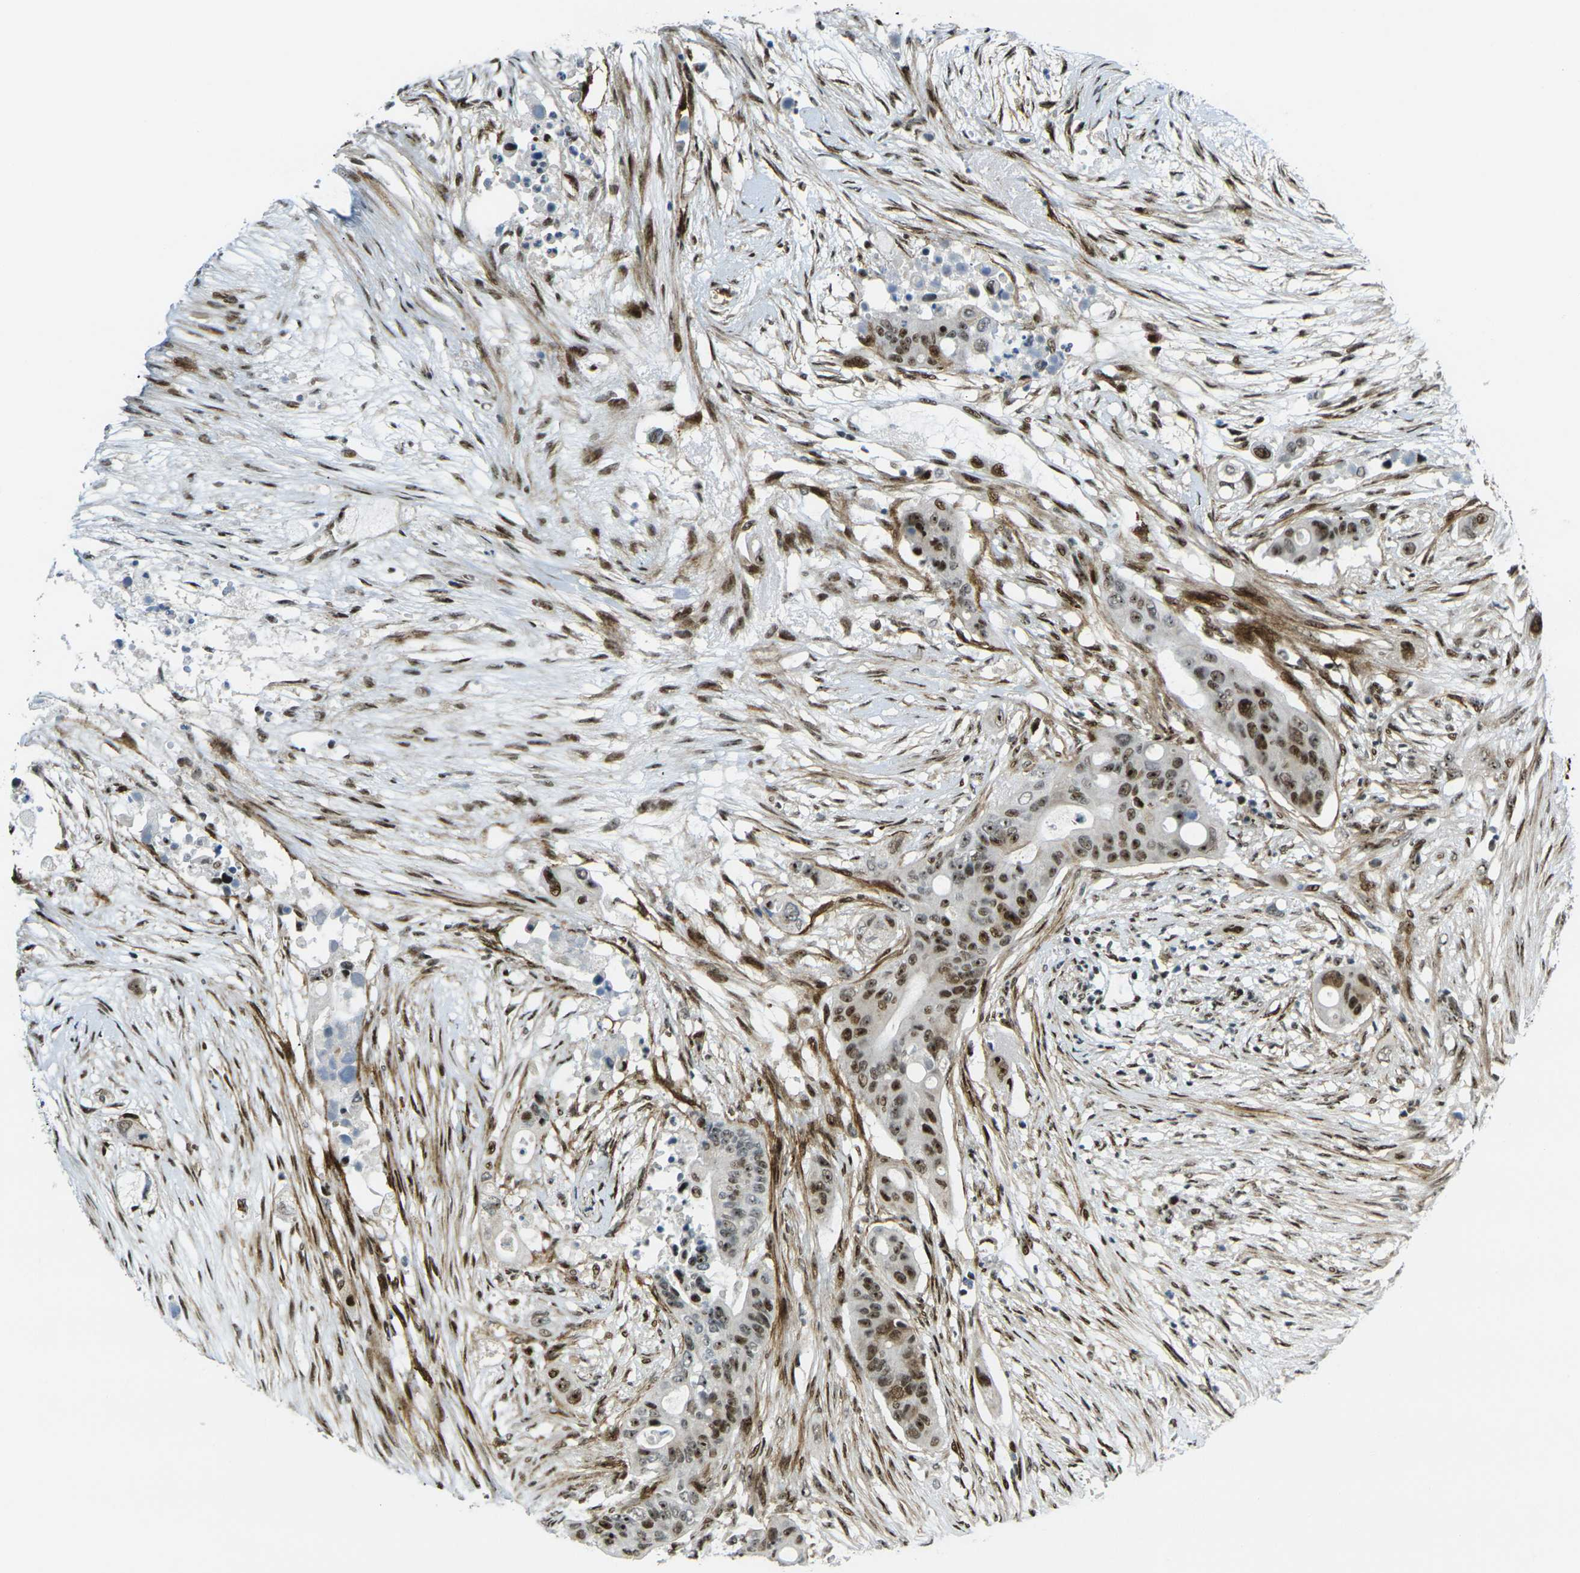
{"staining": {"intensity": "strong", "quantity": ">75%", "location": "nuclear"}, "tissue": "colorectal cancer", "cell_type": "Tumor cells", "image_type": "cancer", "snomed": [{"axis": "morphology", "description": "Adenocarcinoma, NOS"}, {"axis": "topography", "description": "Colon"}], "caption": "Strong nuclear protein positivity is appreciated in approximately >75% of tumor cells in colorectal adenocarcinoma.", "gene": "UBE2C", "patient": {"sex": "female", "age": 57}}